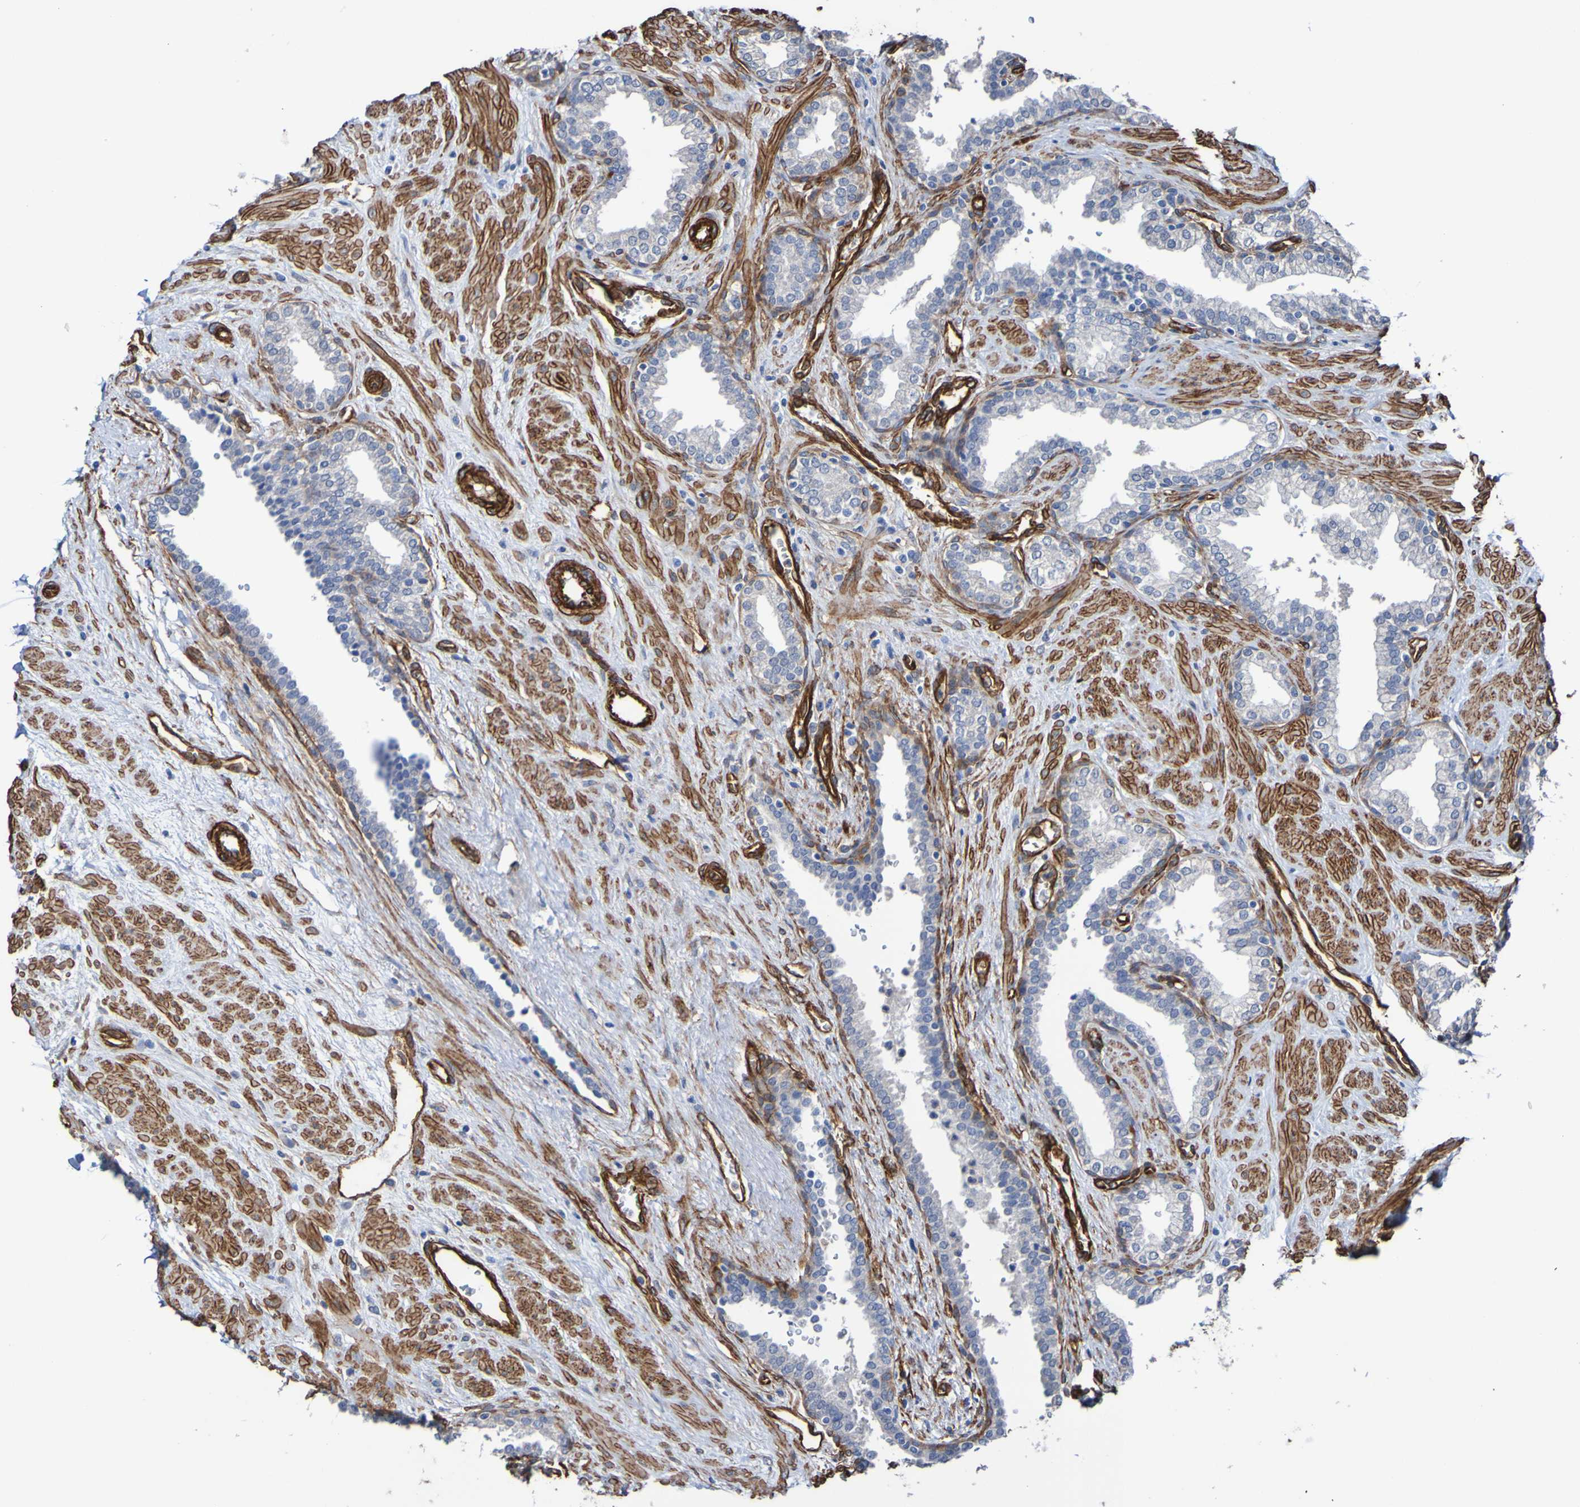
{"staining": {"intensity": "moderate", "quantity": "<25%", "location": "cytoplasmic/membranous"}, "tissue": "prostate", "cell_type": "Glandular cells", "image_type": "normal", "snomed": [{"axis": "morphology", "description": "Normal tissue, NOS"}, {"axis": "topography", "description": "Prostate"}], "caption": "This photomicrograph displays benign prostate stained with immunohistochemistry (IHC) to label a protein in brown. The cytoplasmic/membranous of glandular cells show moderate positivity for the protein. Nuclei are counter-stained blue.", "gene": "ELMOD3", "patient": {"sex": "male", "age": 51}}